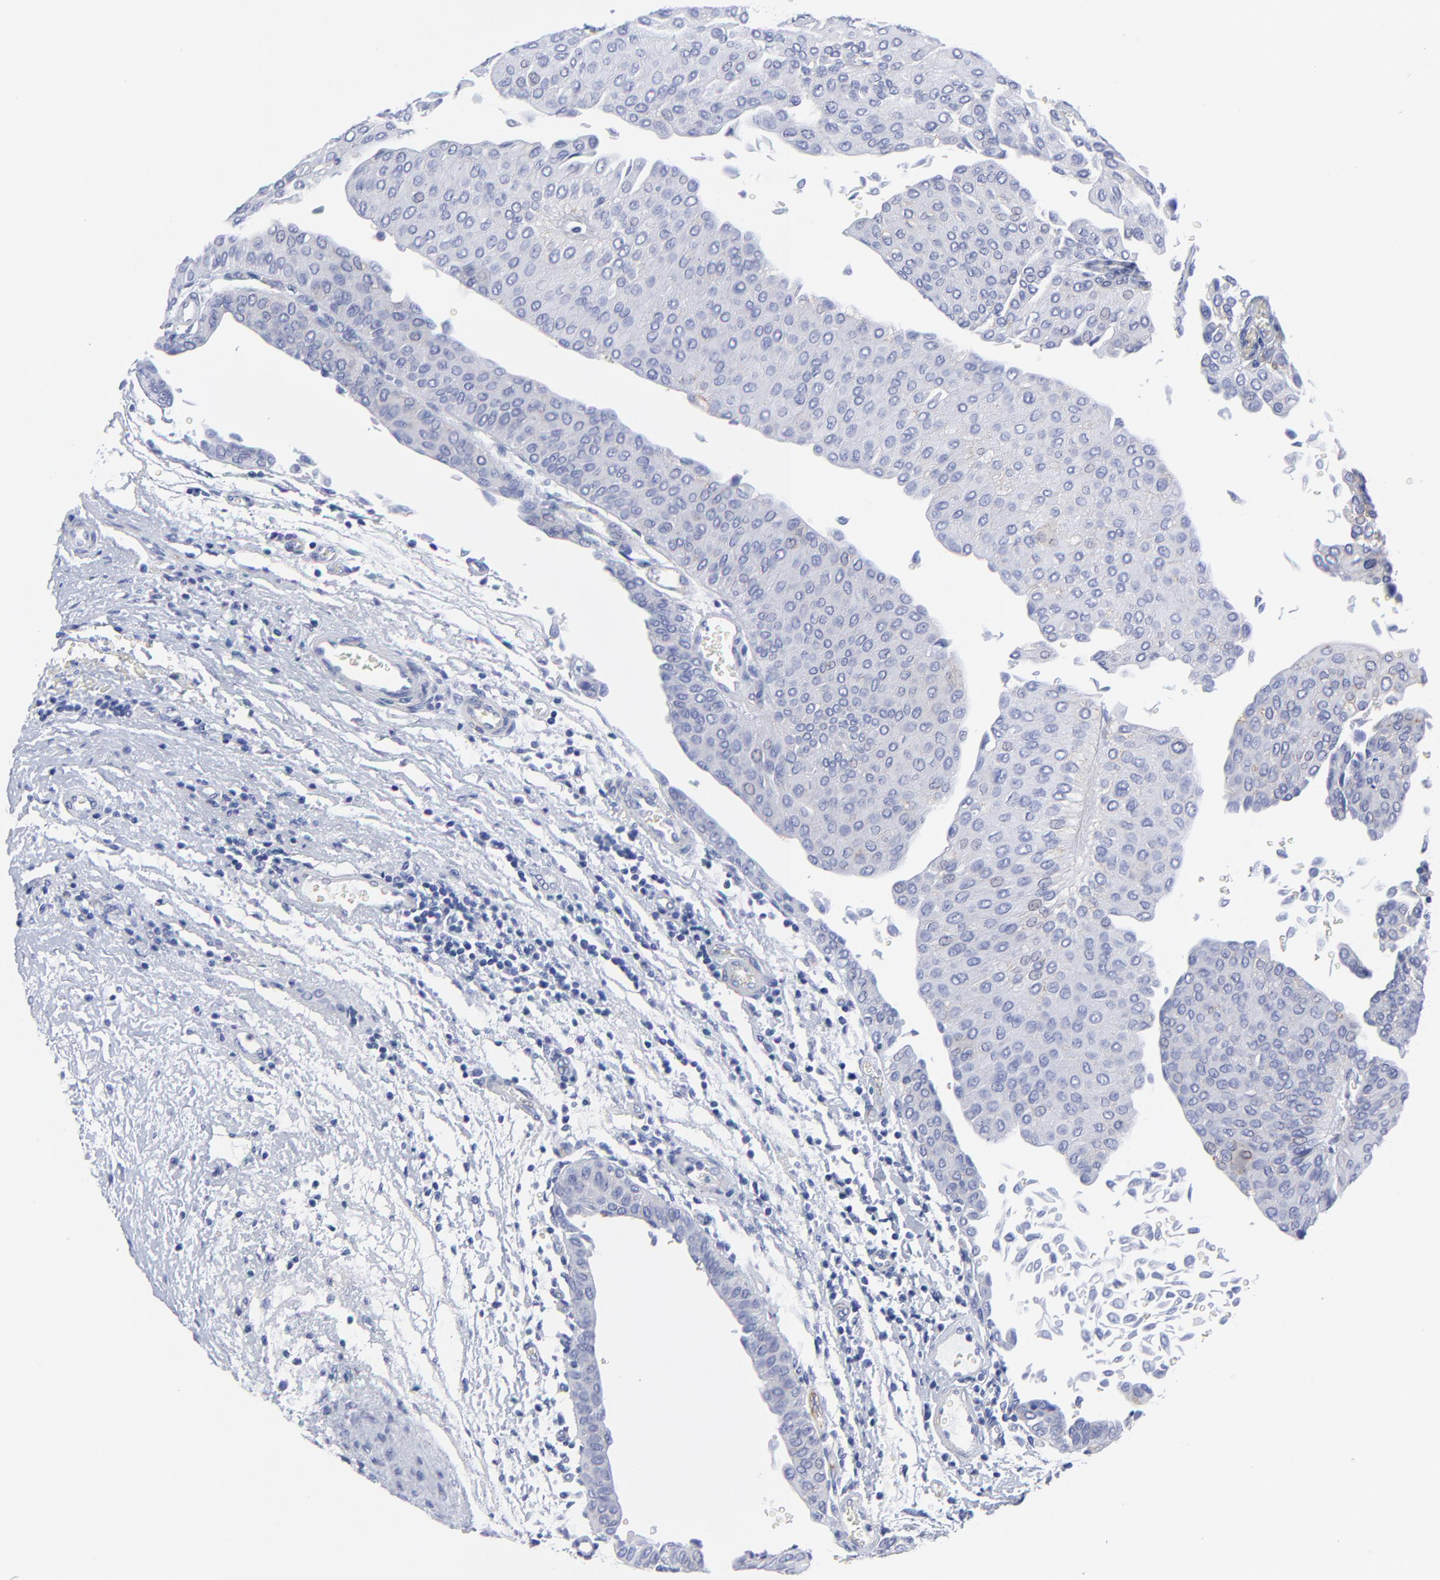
{"staining": {"intensity": "negative", "quantity": "none", "location": "none"}, "tissue": "urothelial cancer", "cell_type": "Tumor cells", "image_type": "cancer", "snomed": [{"axis": "morphology", "description": "Urothelial carcinoma, Low grade"}, {"axis": "topography", "description": "Urinary bladder"}], "caption": "High magnification brightfield microscopy of urothelial cancer stained with DAB (3,3'-diaminobenzidine) (brown) and counterstained with hematoxylin (blue): tumor cells show no significant positivity.", "gene": "CNTN3", "patient": {"sex": "male", "age": 64}}